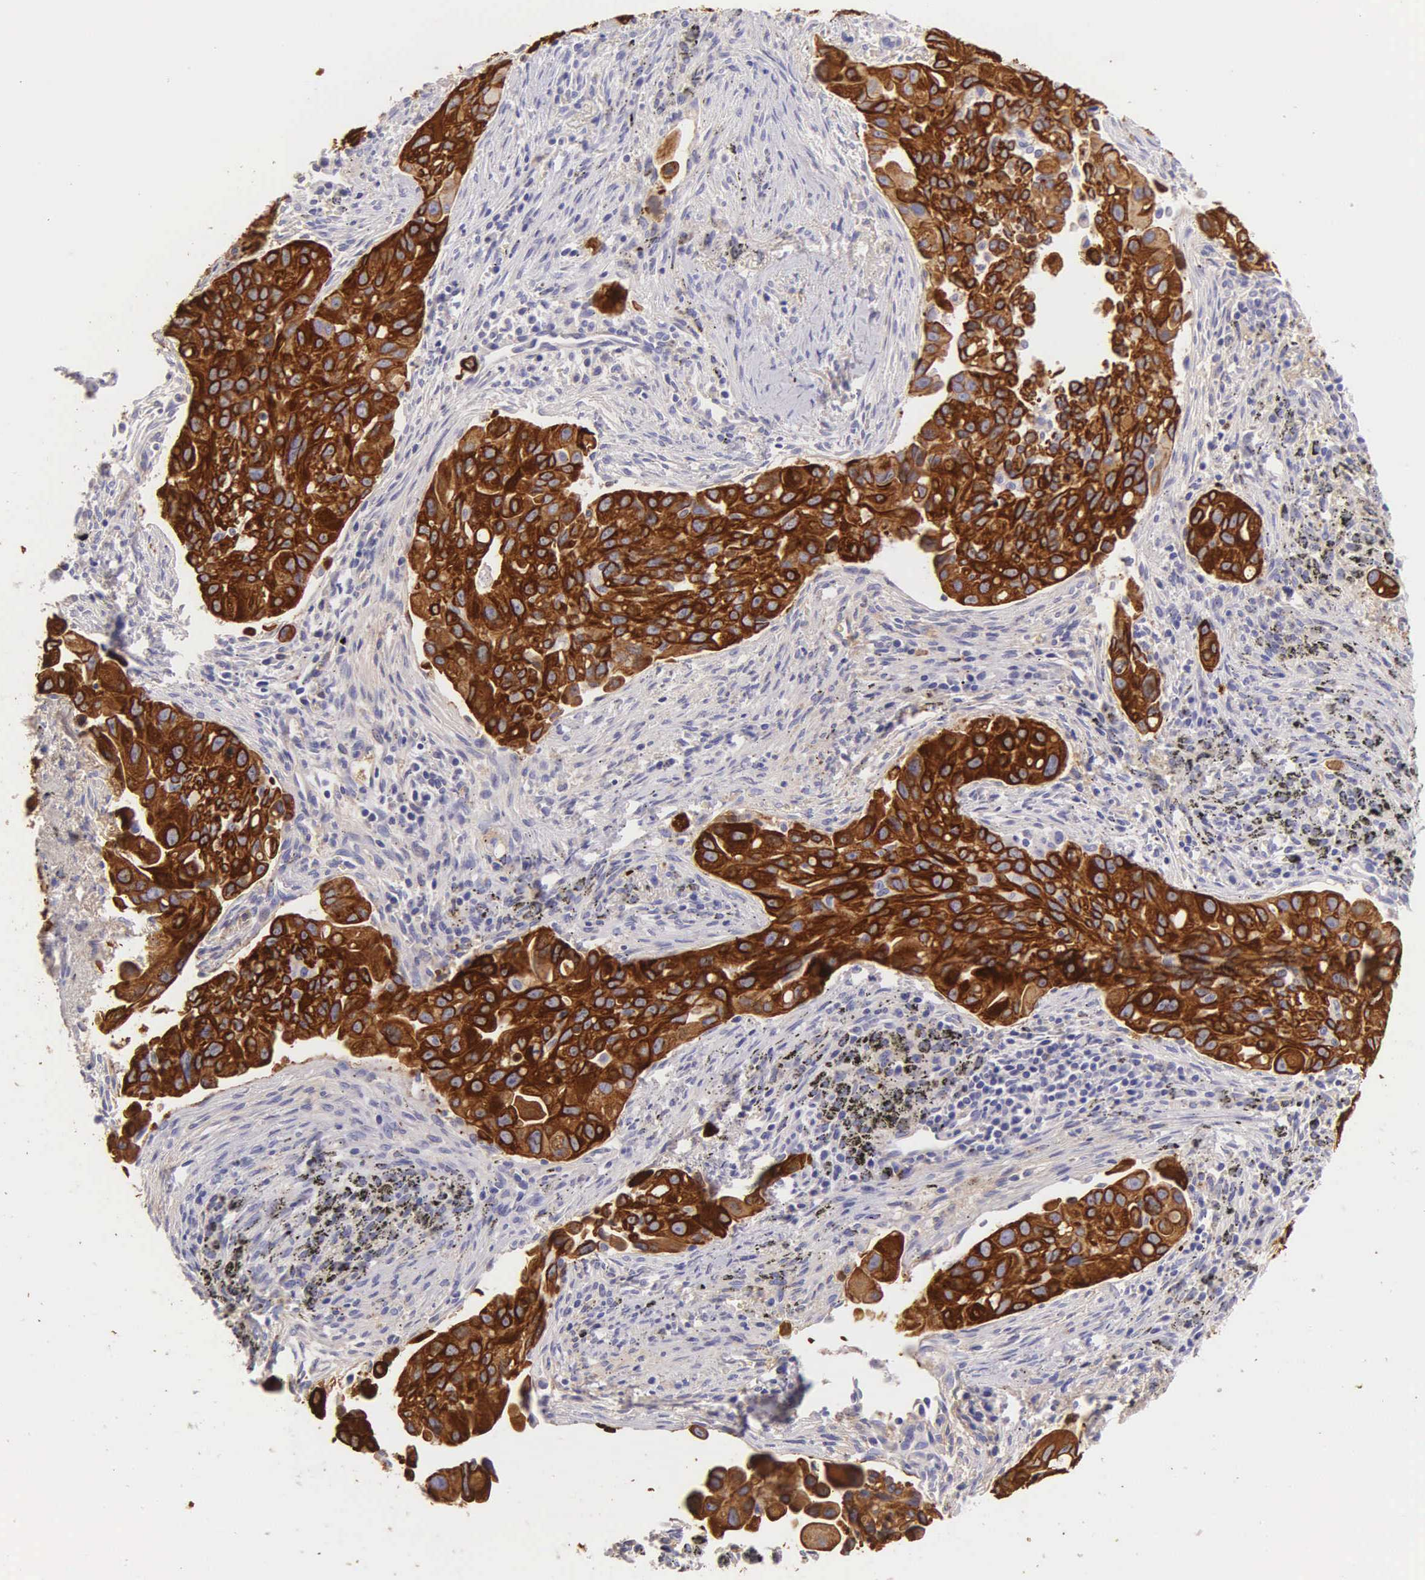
{"staining": {"intensity": "strong", "quantity": ">75%", "location": "cytoplasmic/membranous"}, "tissue": "lung cancer", "cell_type": "Tumor cells", "image_type": "cancer", "snomed": [{"axis": "morphology", "description": "Adenocarcinoma, NOS"}, {"axis": "topography", "description": "Lung"}], "caption": "Immunohistochemical staining of human lung adenocarcinoma demonstrates high levels of strong cytoplasmic/membranous protein expression in about >75% of tumor cells.", "gene": "KRT17", "patient": {"sex": "male", "age": 68}}